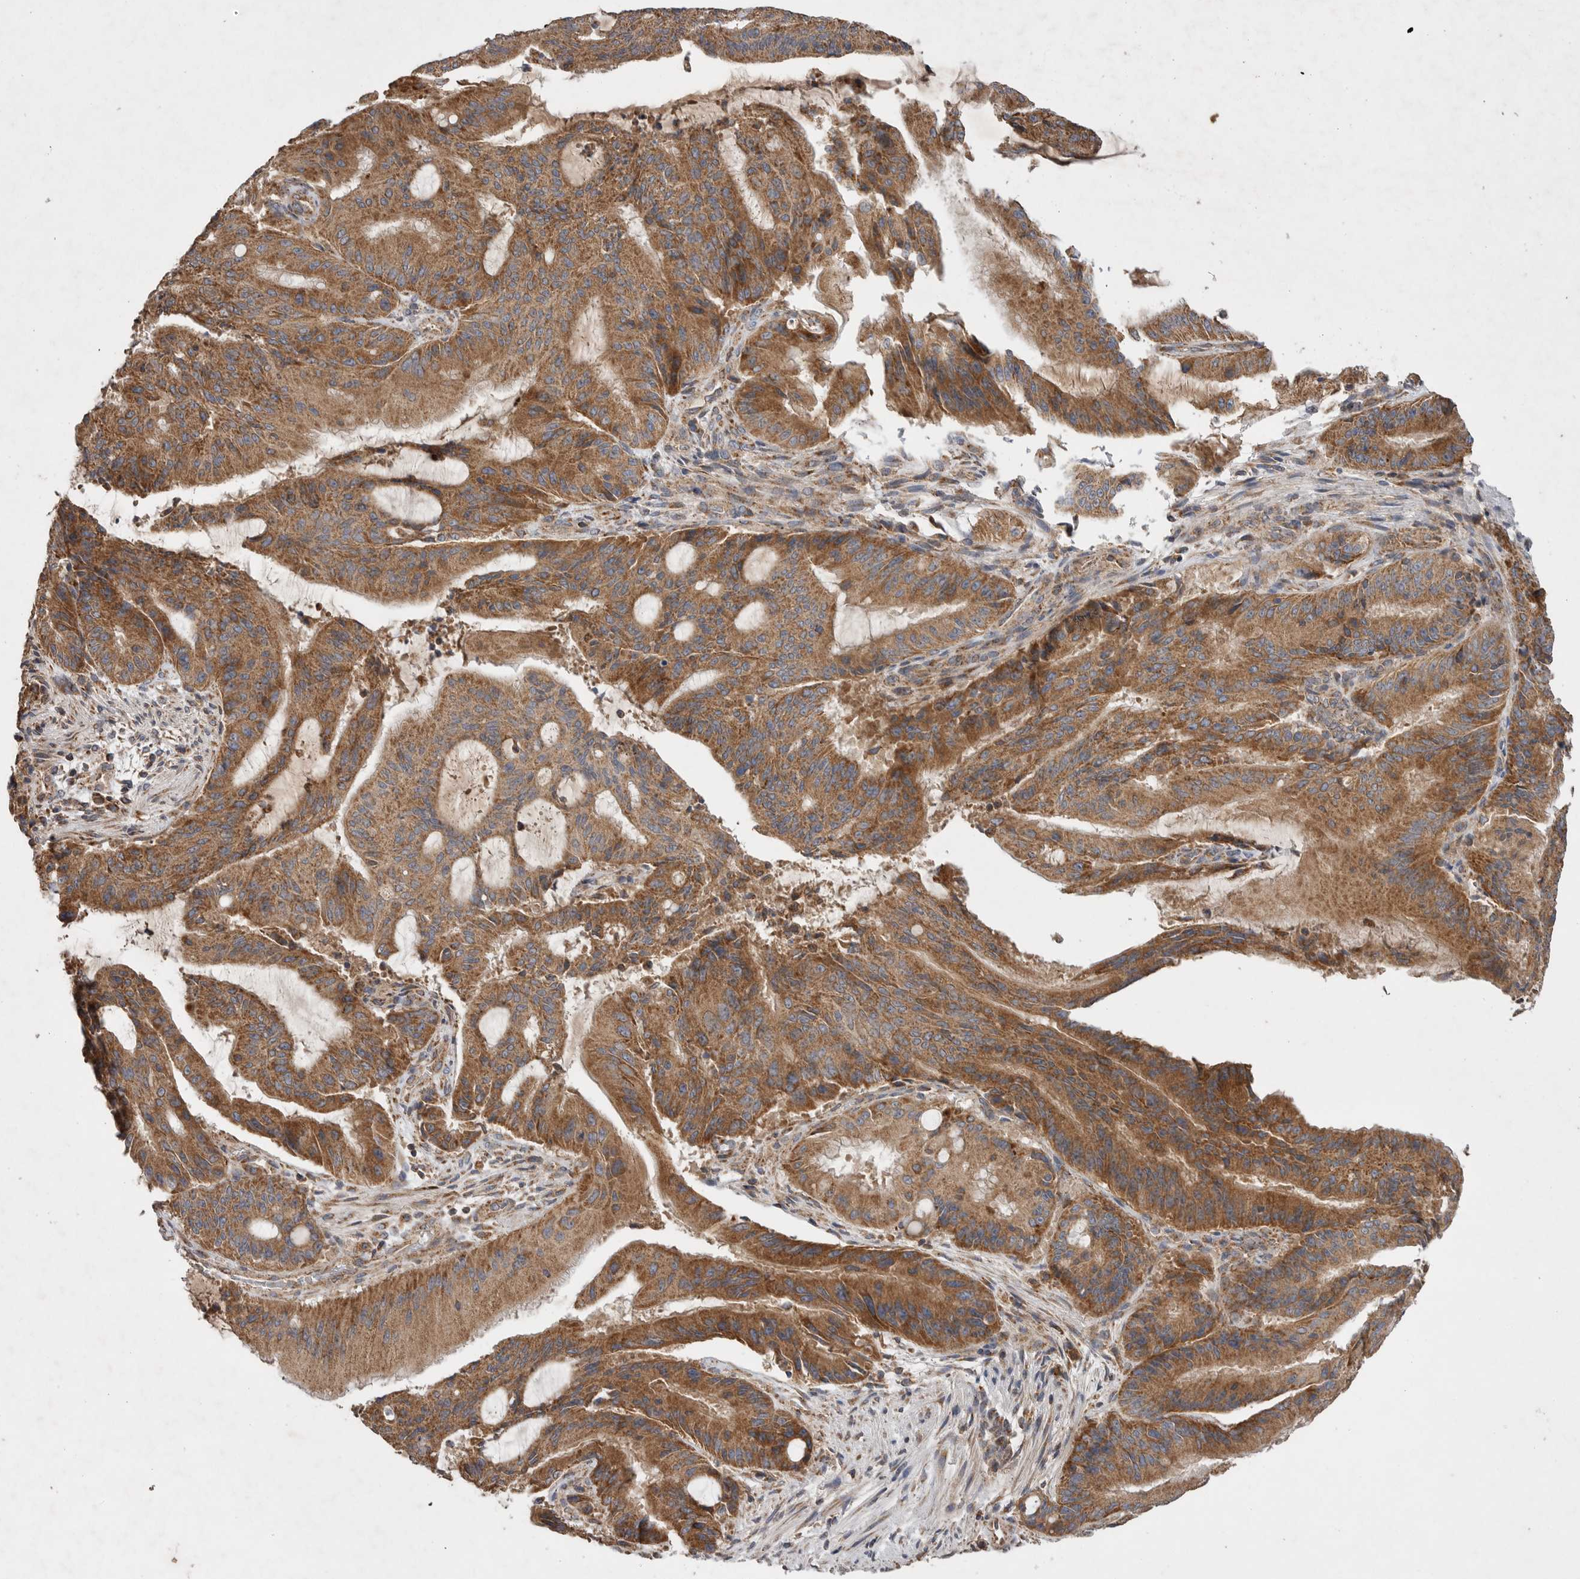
{"staining": {"intensity": "moderate", "quantity": ">75%", "location": "cytoplasmic/membranous"}, "tissue": "liver cancer", "cell_type": "Tumor cells", "image_type": "cancer", "snomed": [{"axis": "morphology", "description": "Normal tissue, NOS"}, {"axis": "morphology", "description": "Cholangiocarcinoma"}, {"axis": "topography", "description": "Liver"}, {"axis": "topography", "description": "Peripheral nerve tissue"}], "caption": "This is a histology image of IHC staining of liver cholangiocarcinoma, which shows moderate positivity in the cytoplasmic/membranous of tumor cells.", "gene": "KIF21B", "patient": {"sex": "female", "age": 73}}